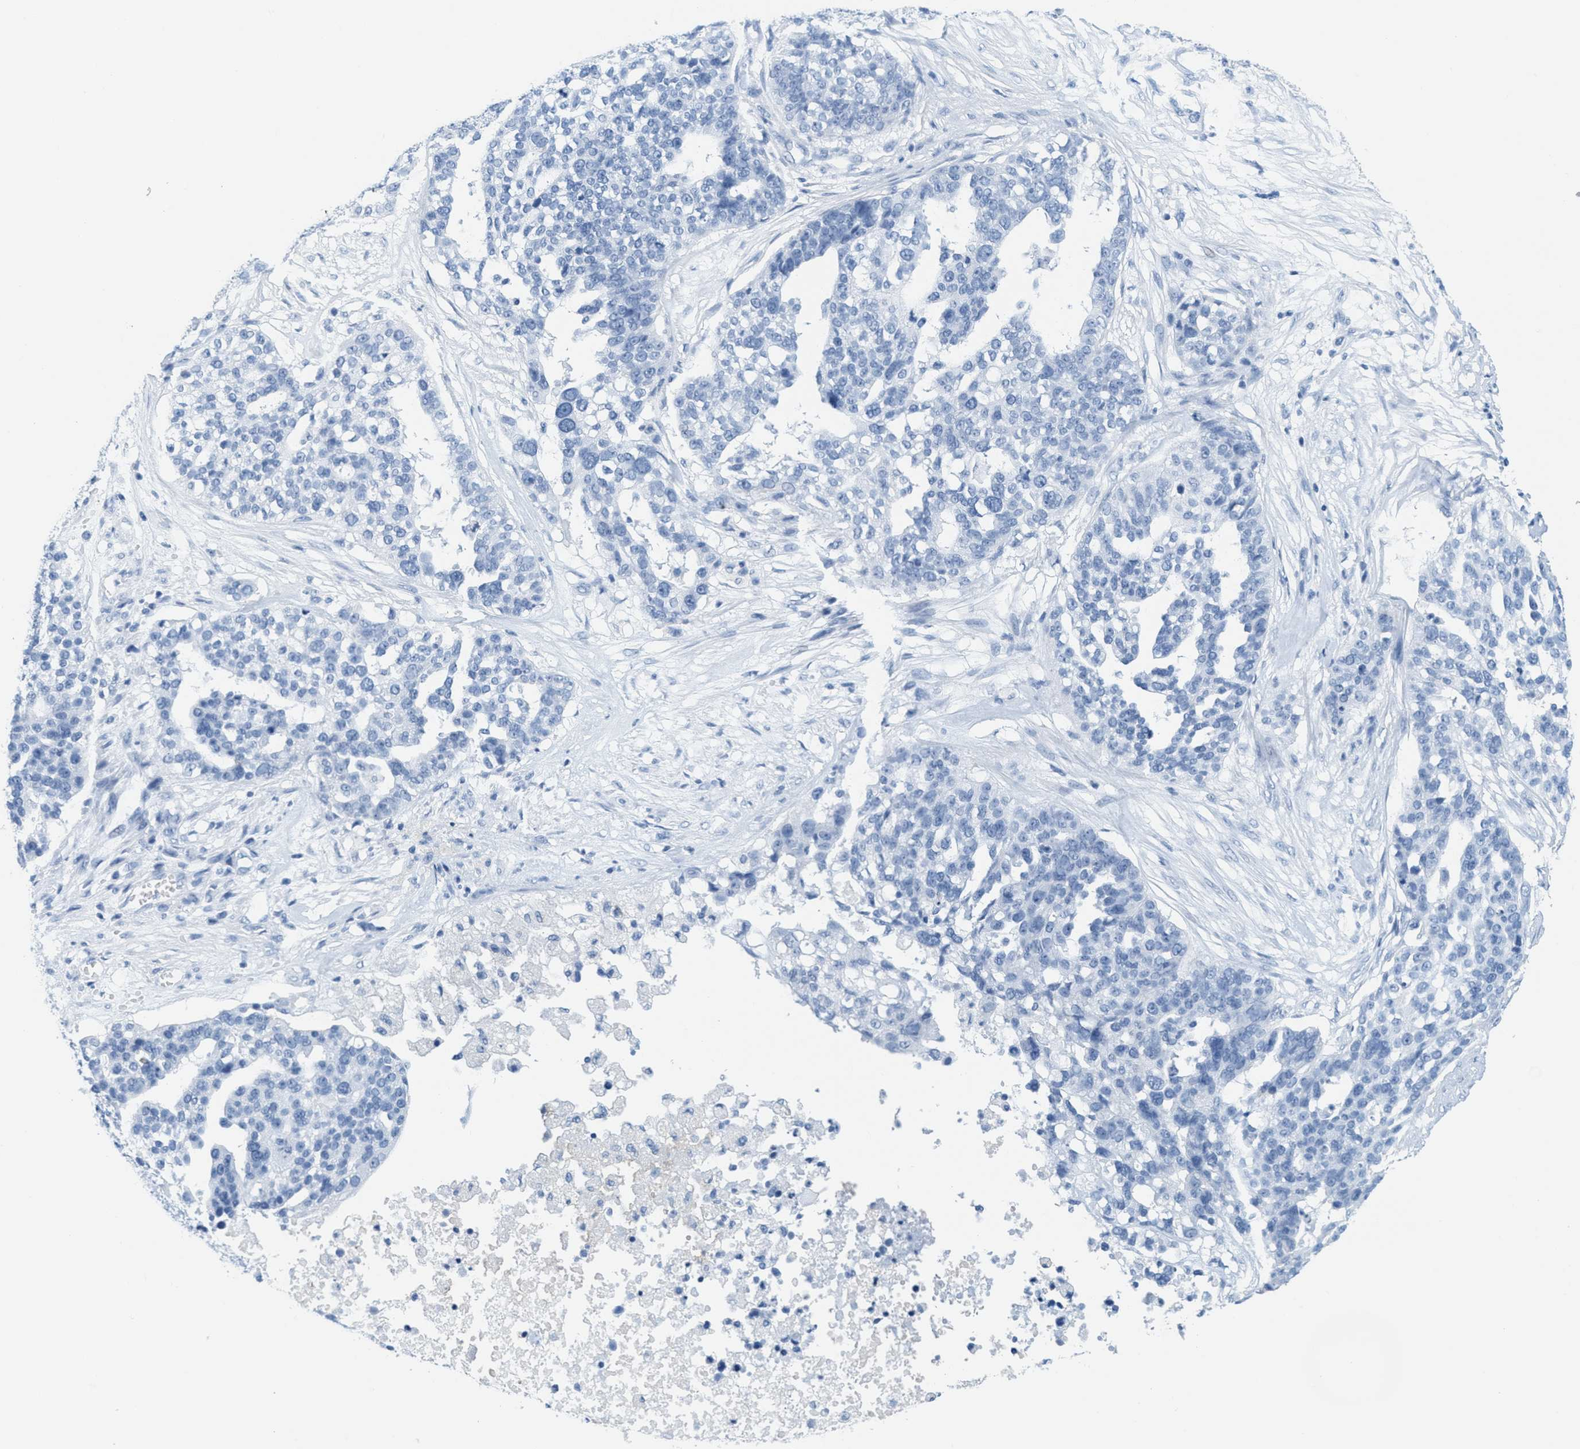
{"staining": {"intensity": "negative", "quantity": "none", "location": "none"}, "tissue": "ovarian cancer", "cell_type": "Tumor cells", "image_type": "cancer", "snomed": [{"axis": "morphology", "description": "Cystadenocarcinoma, serous, NOS"}, {"axis": "topography", "description": "Ovary"}], "caption": "An image of human ovarian serous cystadenocarcinoma is negative for staining in tumor cells.", "gene": "GPM6A", "patient": {"sex": "female", "age": 59}}